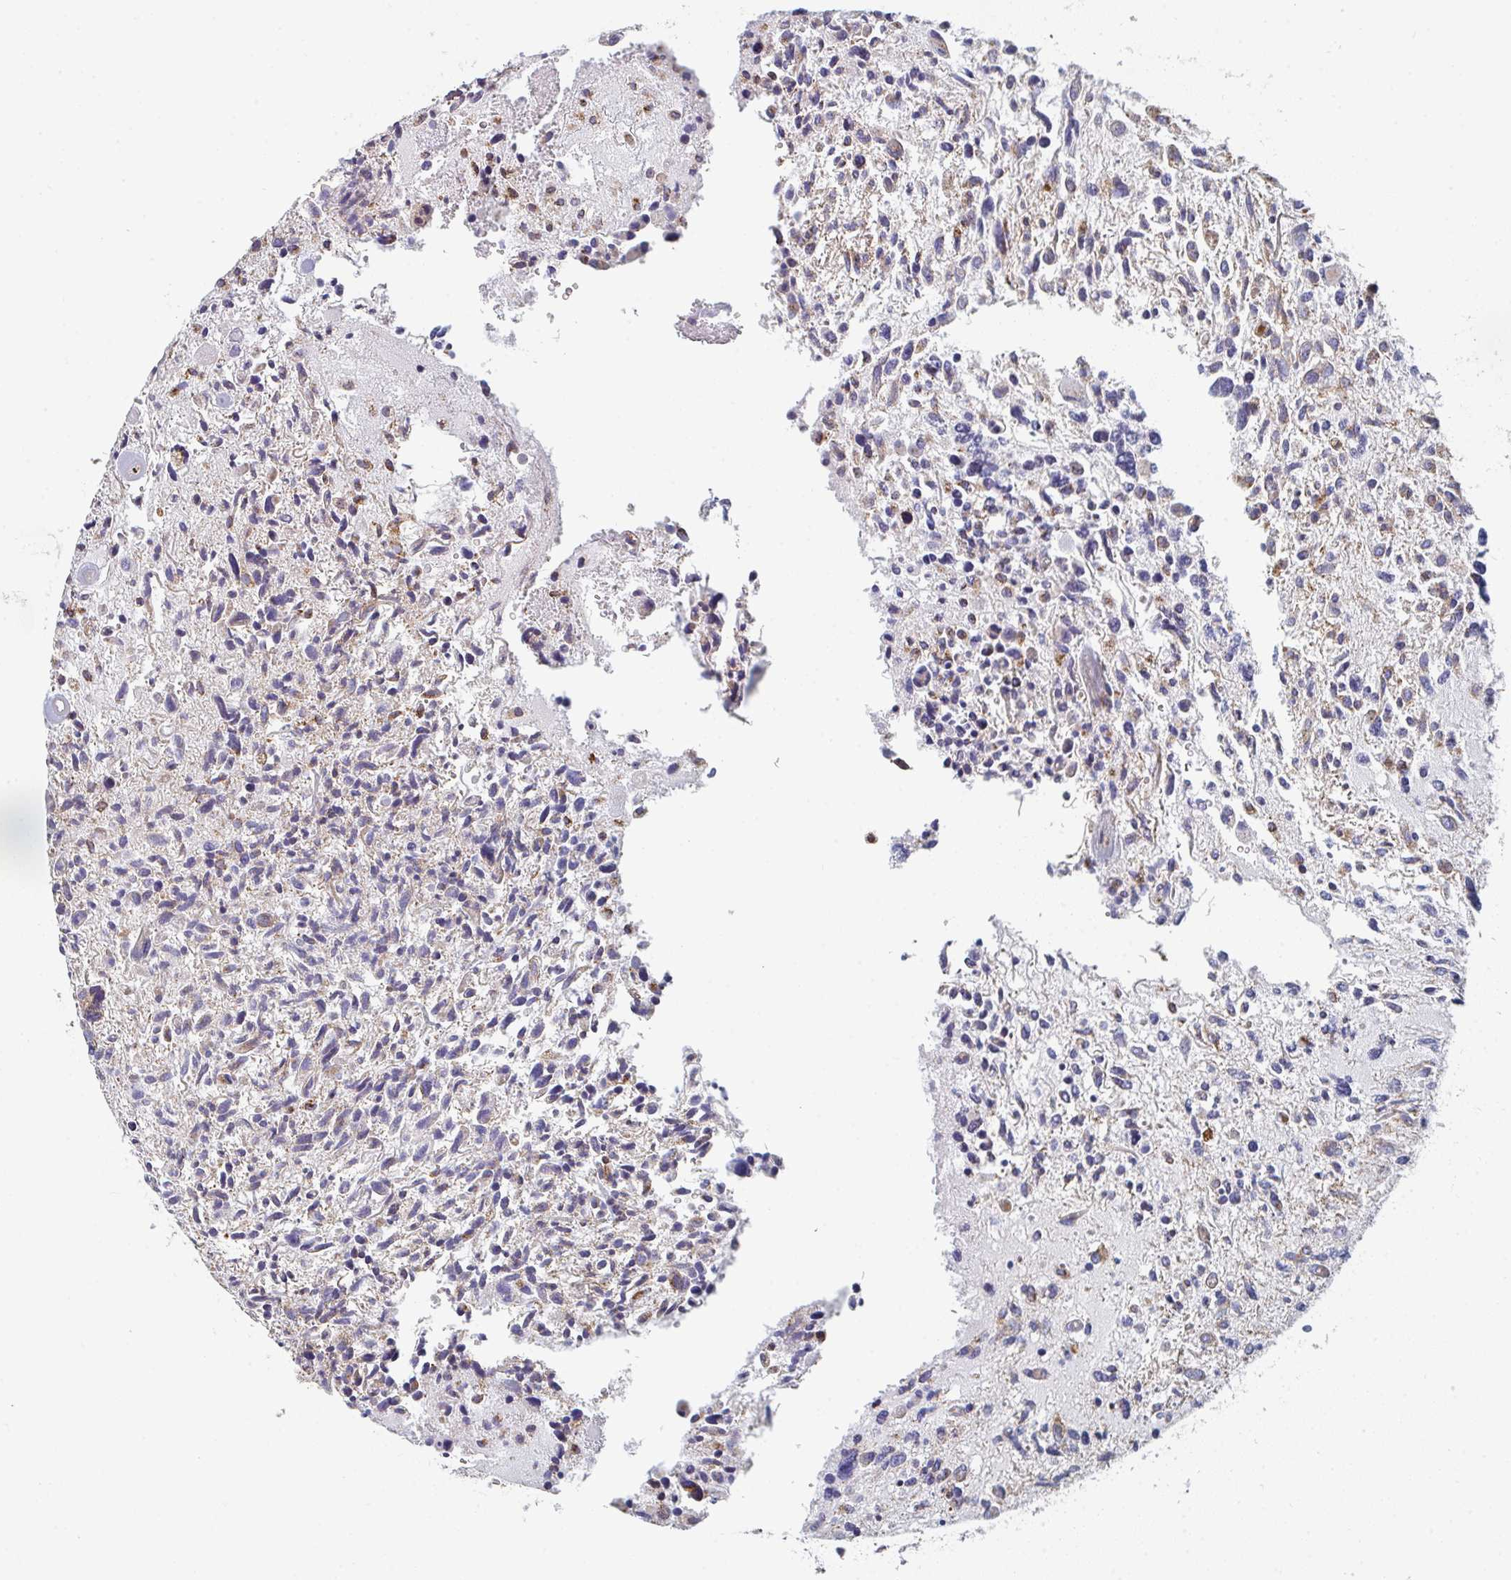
{"staining": {"intensity": "moderate", "quantity": "<25%", "location": "cytoplasmic/membranous"}, "tissue": "glioma", "cell_type": "Tumor cells", "image_type": "cancer", "snomed": [{"axis": "morphology", "description": "Glioma, malignant, High grade"}, {"axis": "topography", "description": "Brain"}], "caption": "This micrograph exhibits immunohistochemistry staining of human malignant high-grade glioma, with low moderate cytoplasmic/membranous positivity in about <25% of tumor cells.", "gene": "ZNF644", "patient": {"sex": "female", "age": 11}}